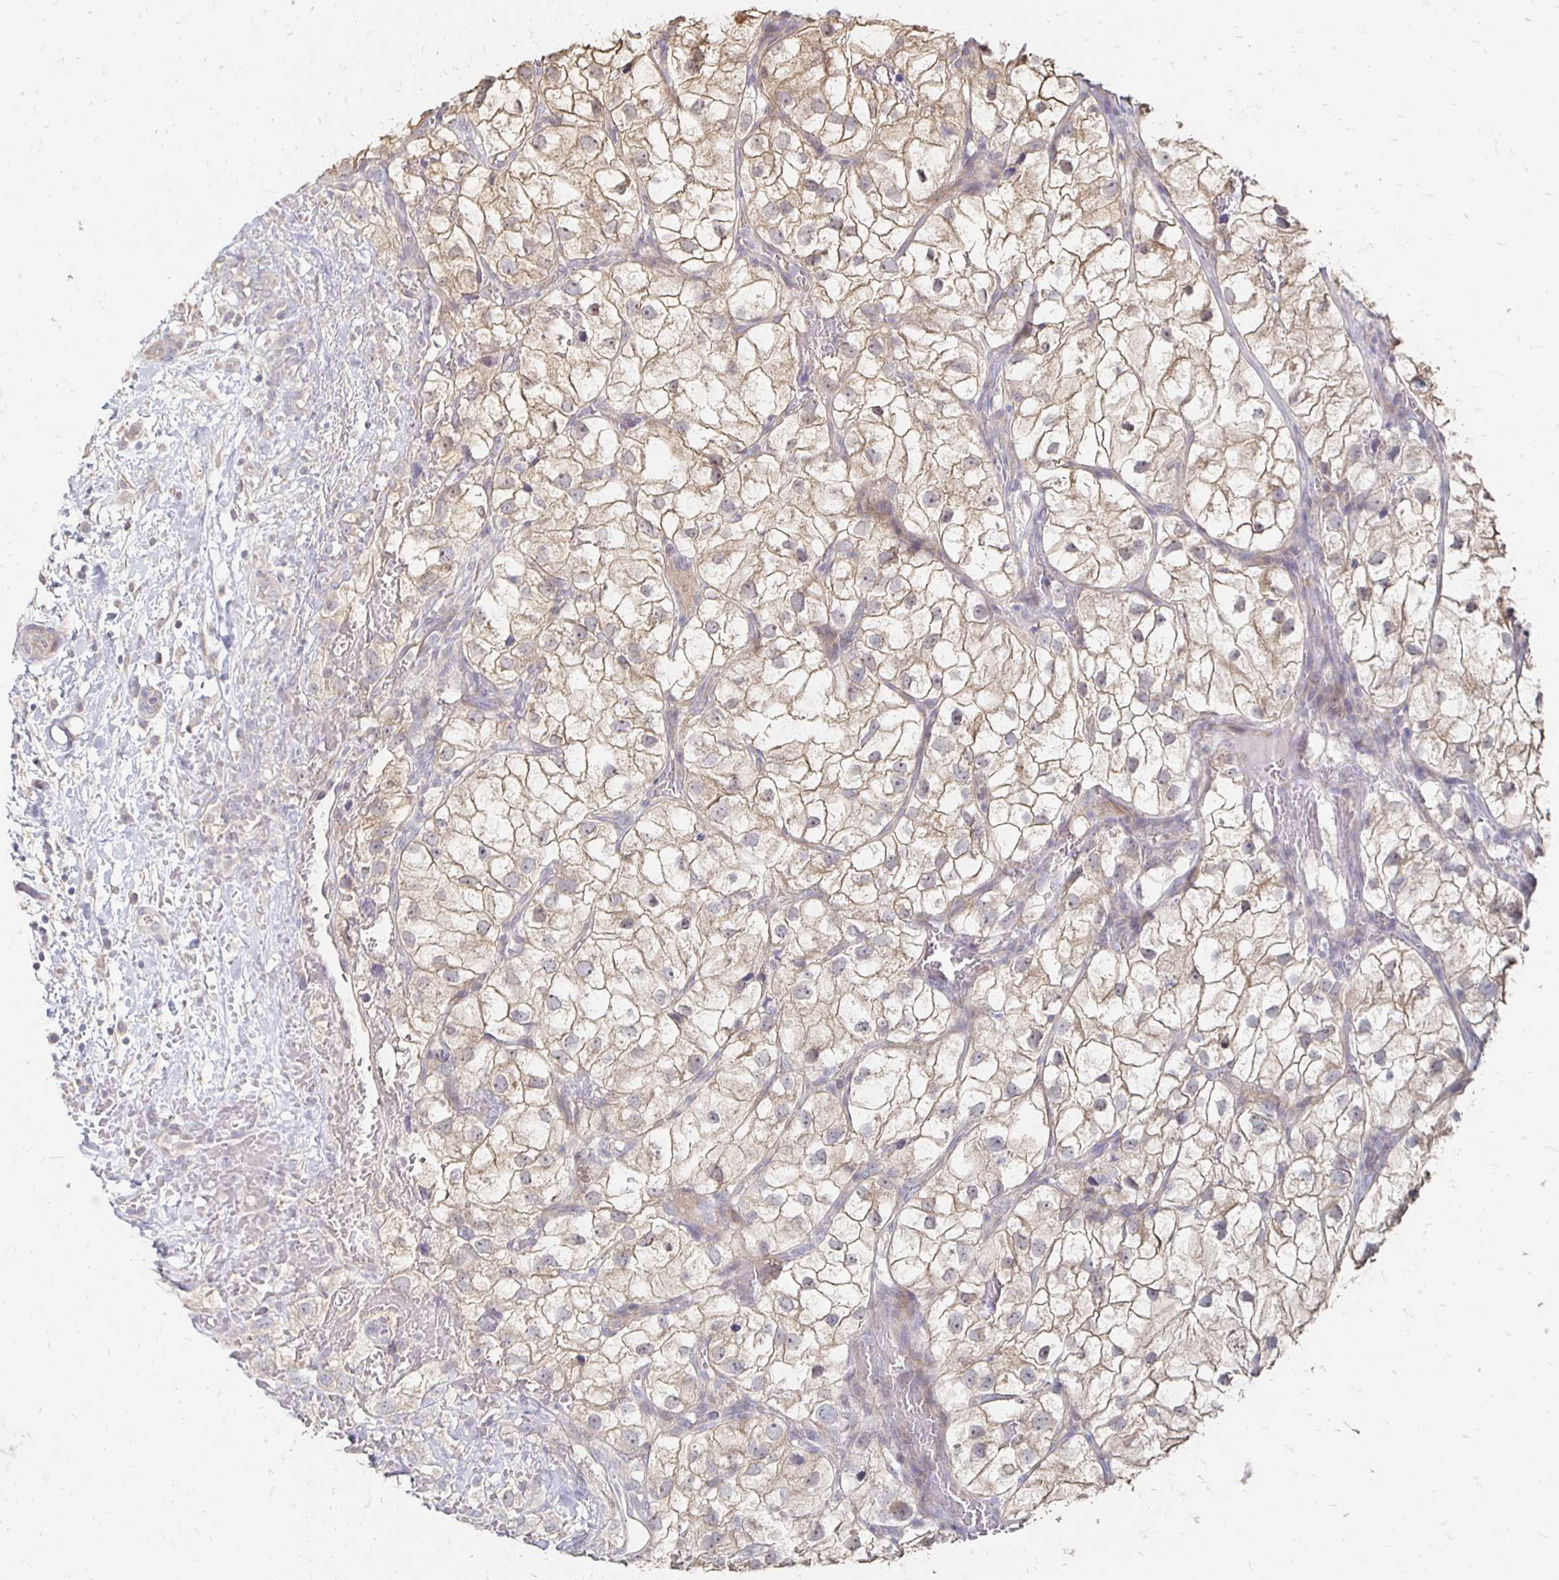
{"staining": {"intensity": "moderate", "quantity": "25%-75%", "location": "cytoplasmic/membranous"}, "tissue": "renal cancer", "cell_type": "Tumor cells", "image_type": "cancer", "snomed": [{"axis": "morphology", "description": "Adenocarcinoma, NOS"}, {"axis": "topography", "description": "Kidney"}], "caption": "Protein expression analysis of adenocarcinoma (renal) displays moderate cytoplasmic/membranous expression in about 25%-75% of tumor cells.", "gene": "ZNF727", "patient": {"sex": "male", "age": 59}}